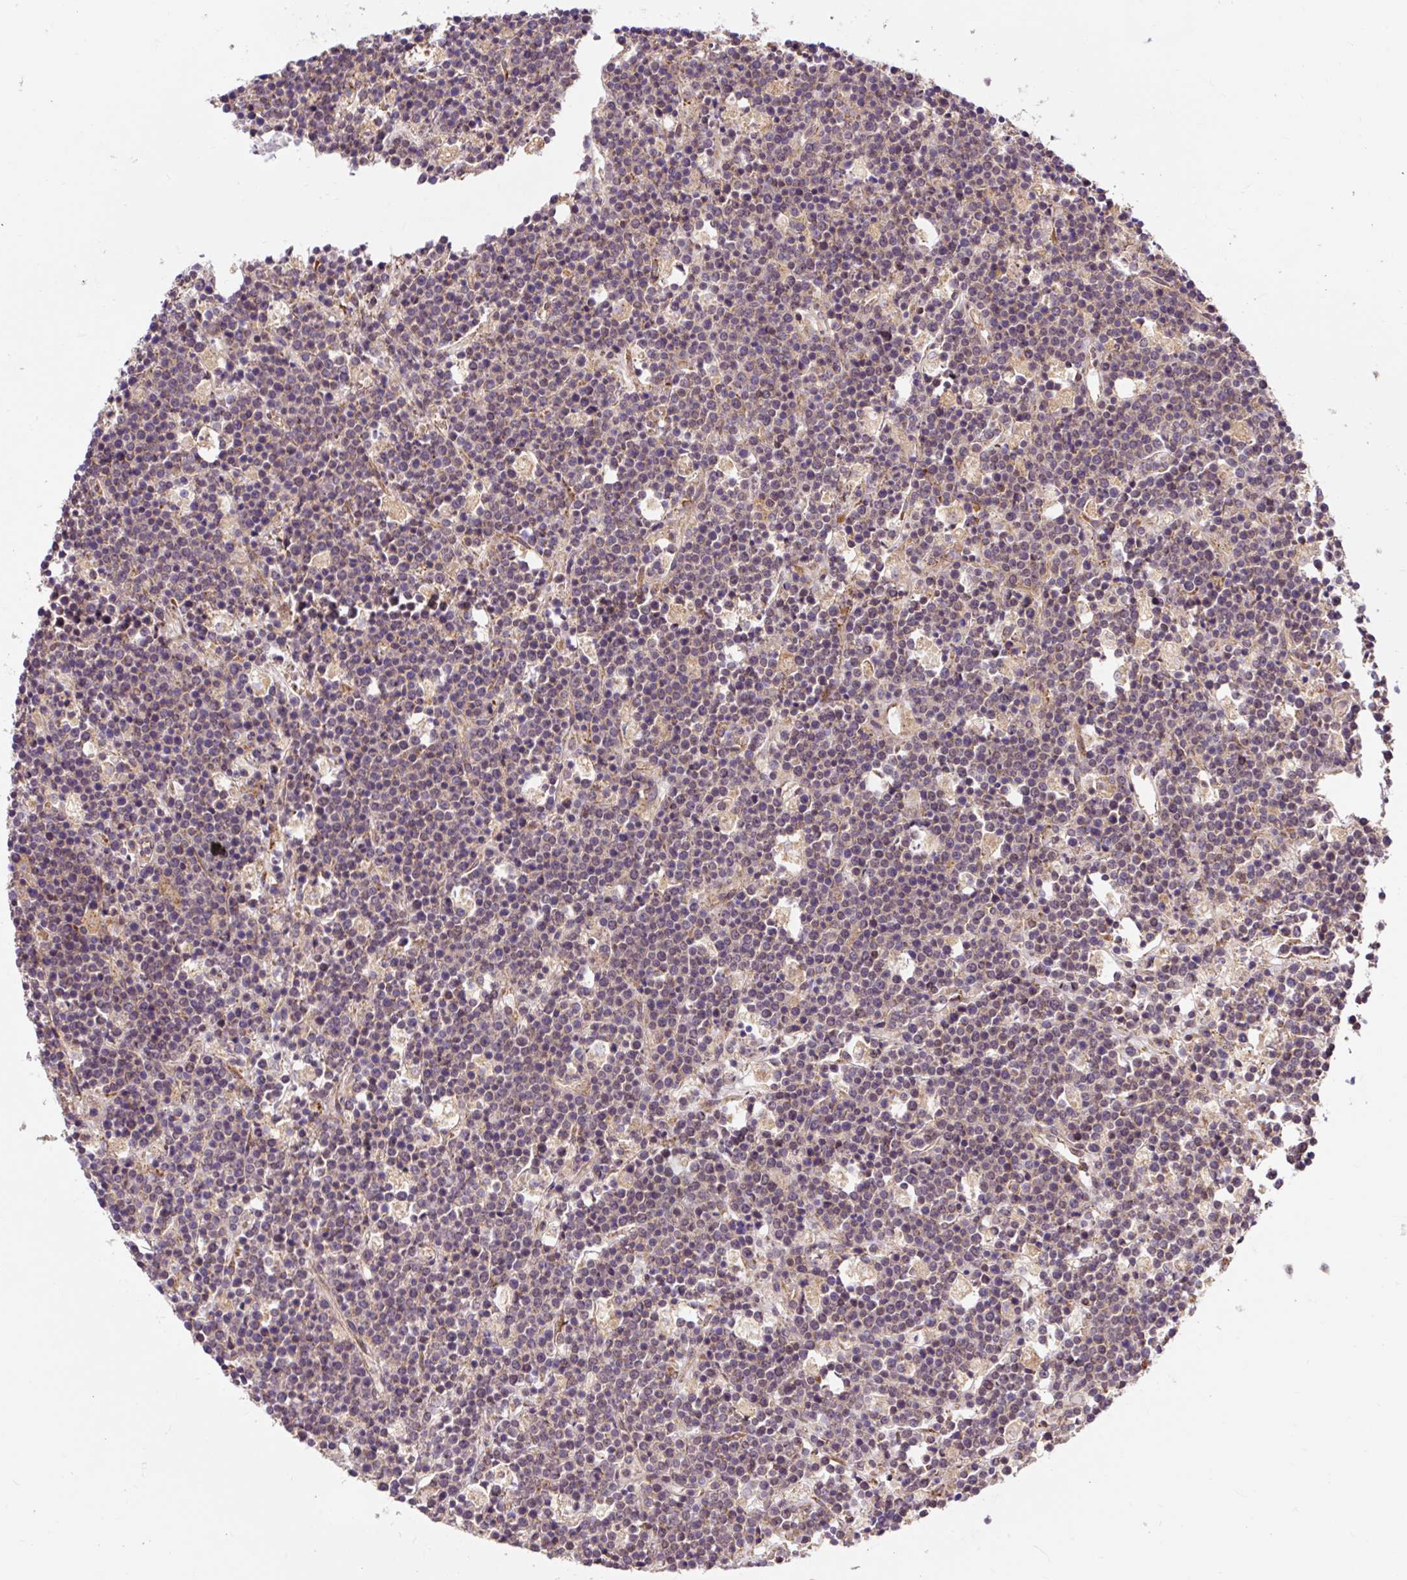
{"staining": {"intensity": "moderate", "quantity": "25%-75%", "location": "cytoplasmic/membranous,nuclear"}, "tissue": "lymphoma", "cell_type": "Tumor cells", "image_type": "cancer", "snomed": [{"axis": "morphology", "description": "Malignant lymphoma, non-Hodgkin's type, High grade"}, {"axis": "topography", "description": "Ovary"}], "caption": "The photomicrograph exhibits staining of malignant lymphoma, non-Hodgkin's type (high-grade), revealing moderate cytoplasmic/membranous and nuclear protein staining (brown color) within tumor cells. The staining was performed using DAB, with brown indicating positive protein expression. Nuclei are stained blue with hematoxylin.", "gene": "TRIAP1", "patient": {"sex": "female", "age": 56}}